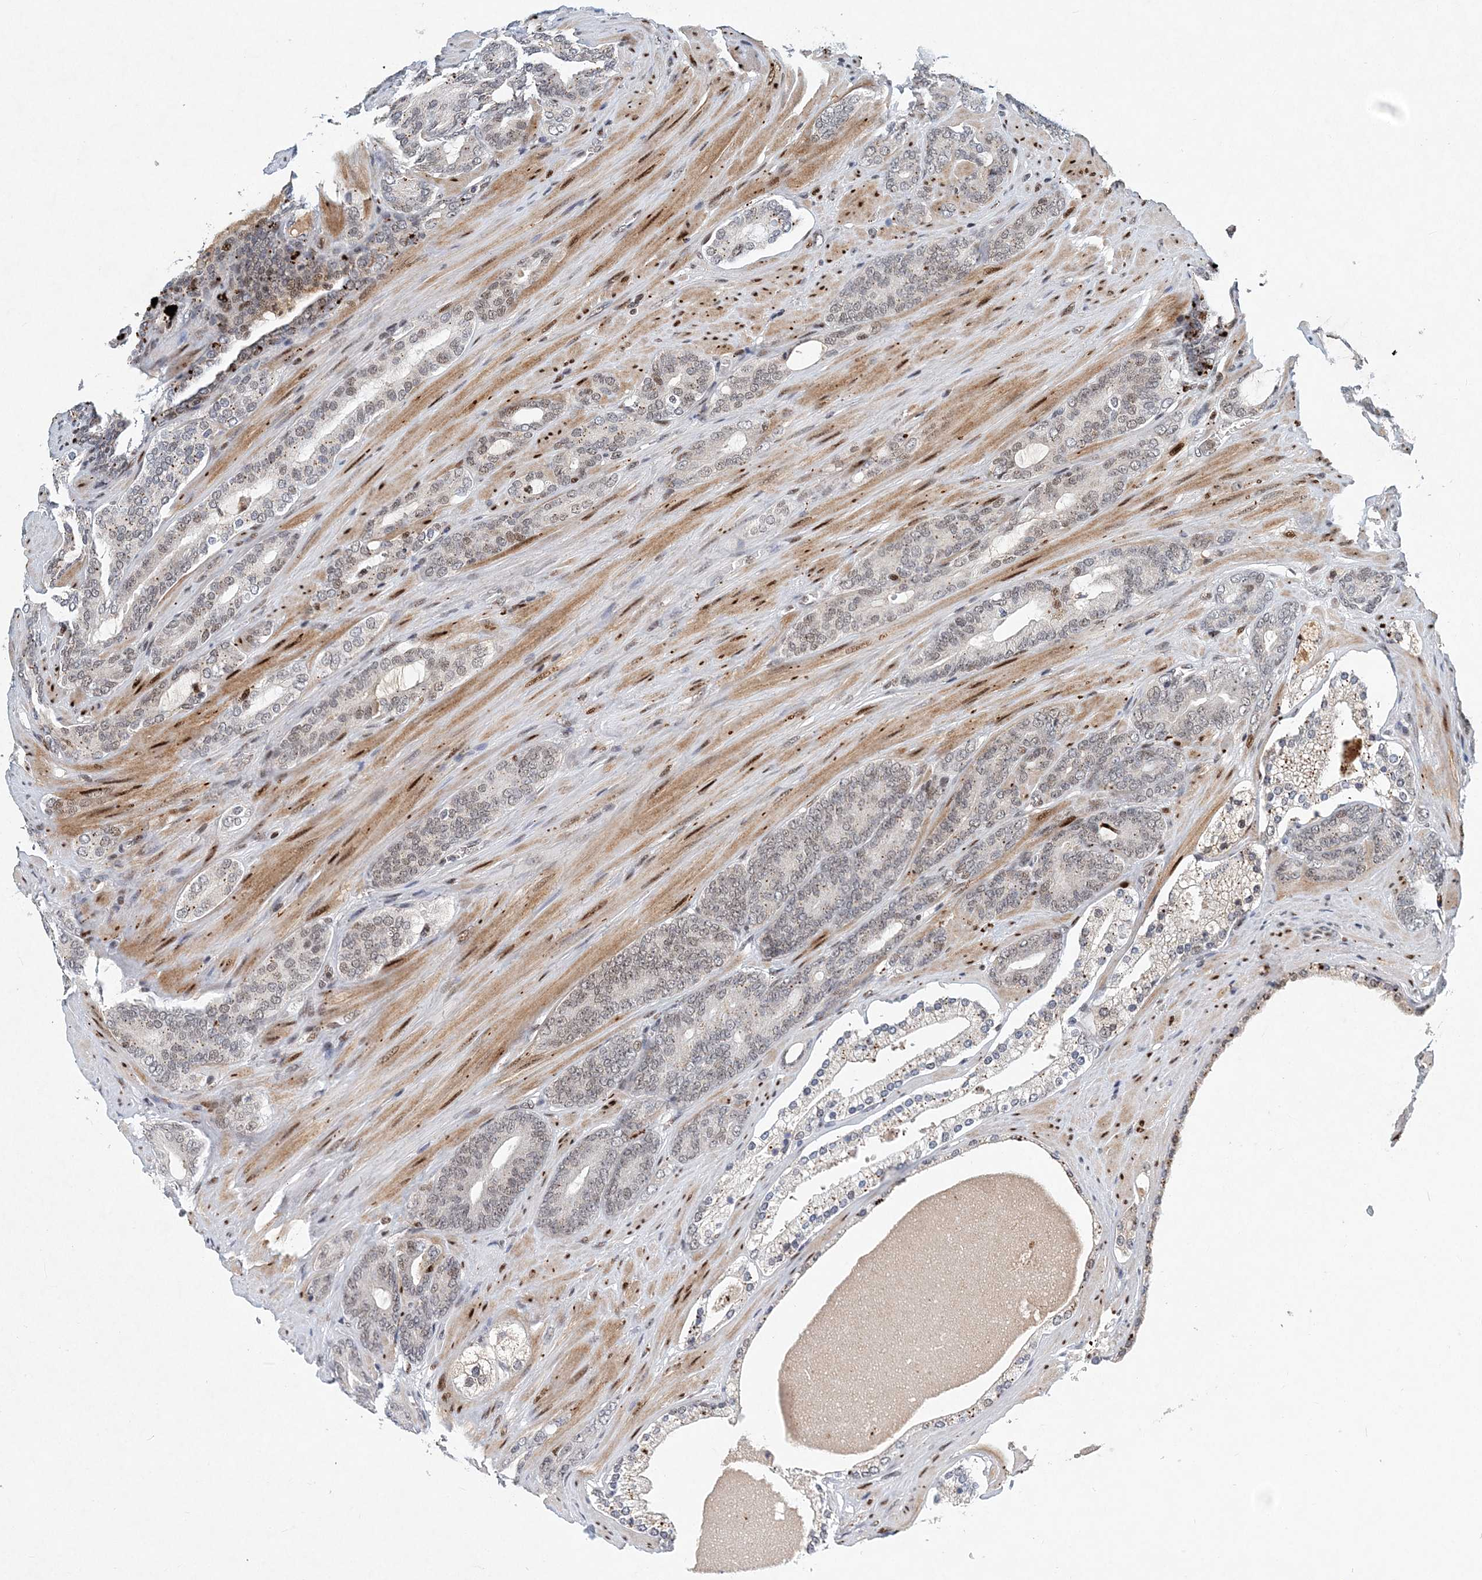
{"staining": {"intensity": "negative", "quantity": "none", "location": "none"}, "tissue": "prostate cancer", "cell_type": "Tumor cells", "image_type": "cancer", "snomed": [{"axis": "morphology", "description": "Adenocarcinoma, Low grade"}, {"axis": "topography", "description": "Prostate"}], "caption": "DAB immunohistochemical staining of prostate adenocarcinoma (low-grade) reveals no significant staining in tumor cells.", "gene": "KPNA4", "patient": {"sex": "male", "age": 63}}